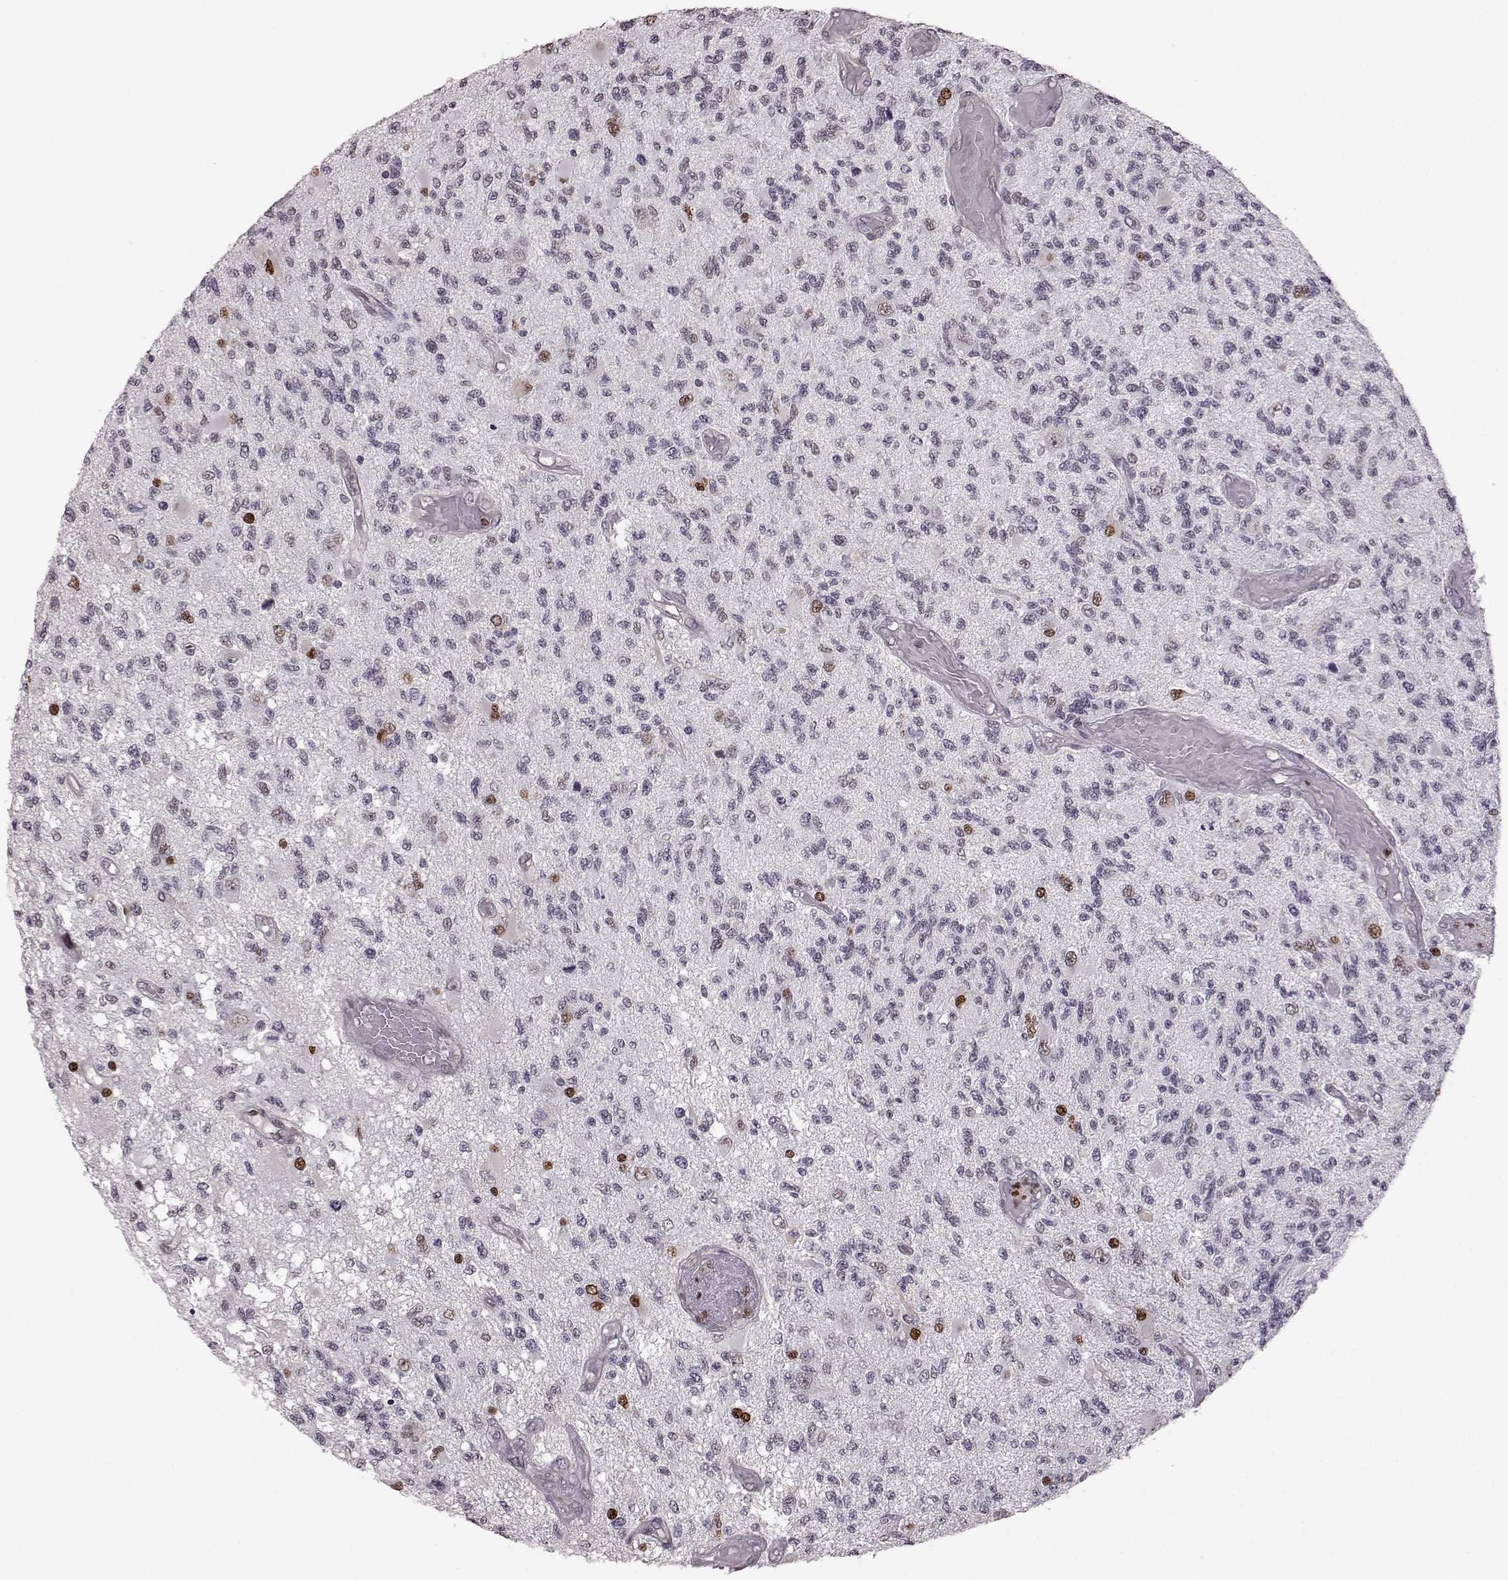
{"staining": {"intensity": "strong", "quantity": "<25%", "location": "nuclear"}, "tissue": "glioma", "cell_type": "Tumor cells", "image_type": "cancer", "snomed": [{"axis": "morphology", "description": "Glioma, malignant, High grade"}, {"axis": "topography", "description": "Brain"}], "caption": "Malignant glioma (high-grade) stained for a protein reveals strong nuclear positivity in tumor cells.", "gene": "KLF6", "patient": {"sex": "female", "age": 63}}